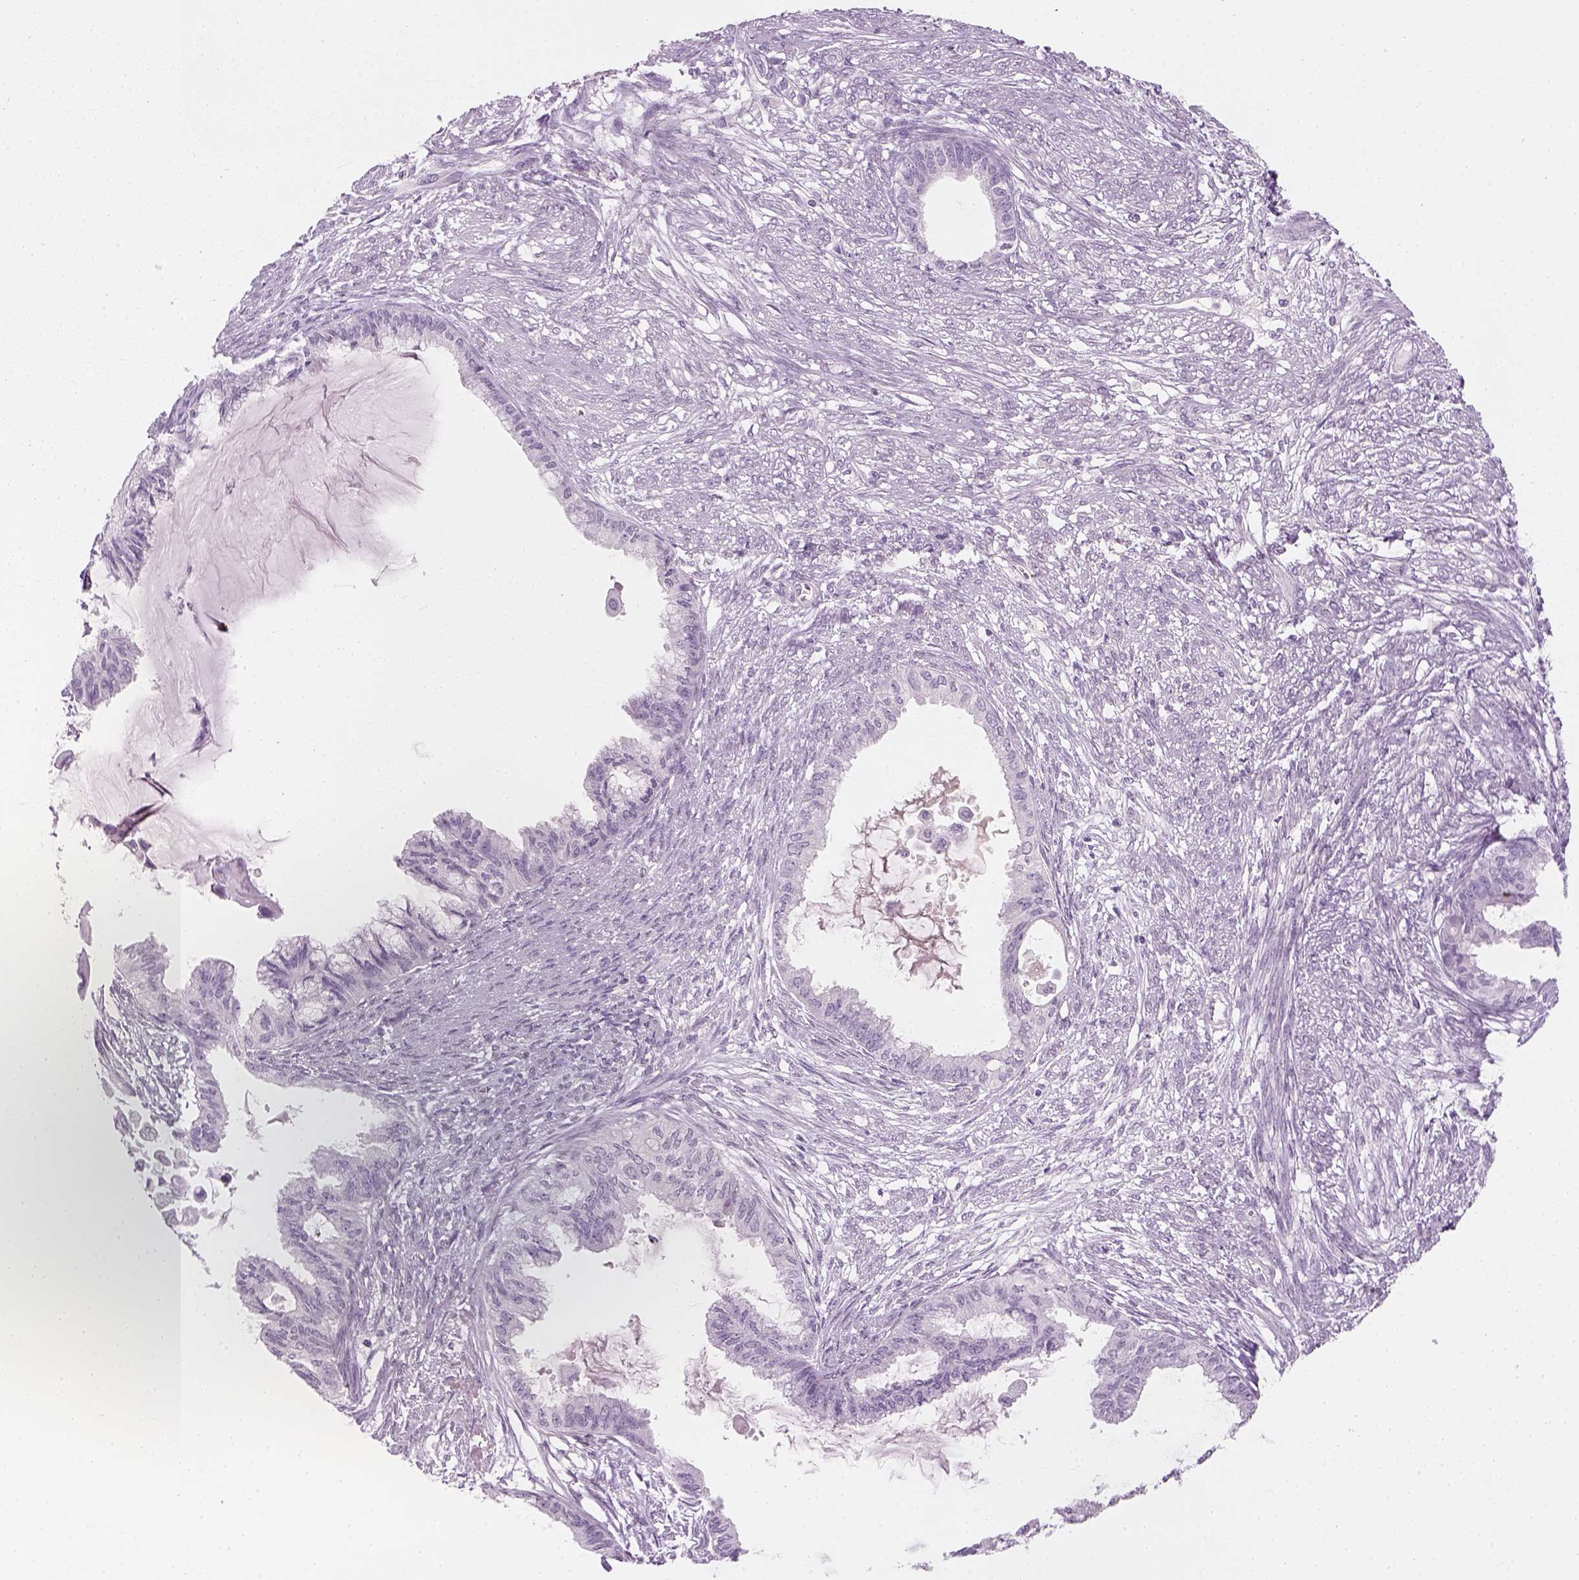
{"staining": {"intensity": "negative", "quantity": "none", "location": "none"}, "tissue": "endometrial cancer", "cell_type": "Tumor cells", "image_type": "cancer", "snomed": [{"axis": "morphology", "description": "Adenocarcinoma, NOS"}, {"axis": "topography", "description": "Endometrium"}], "caption": "A high-resolution histopathology image shows immunohistochemistry staining of endometrial cancer, which exhibits no significant staining in tumor cells.", "gene": "TH", "patient": {"sex": "female", "age": 86}}